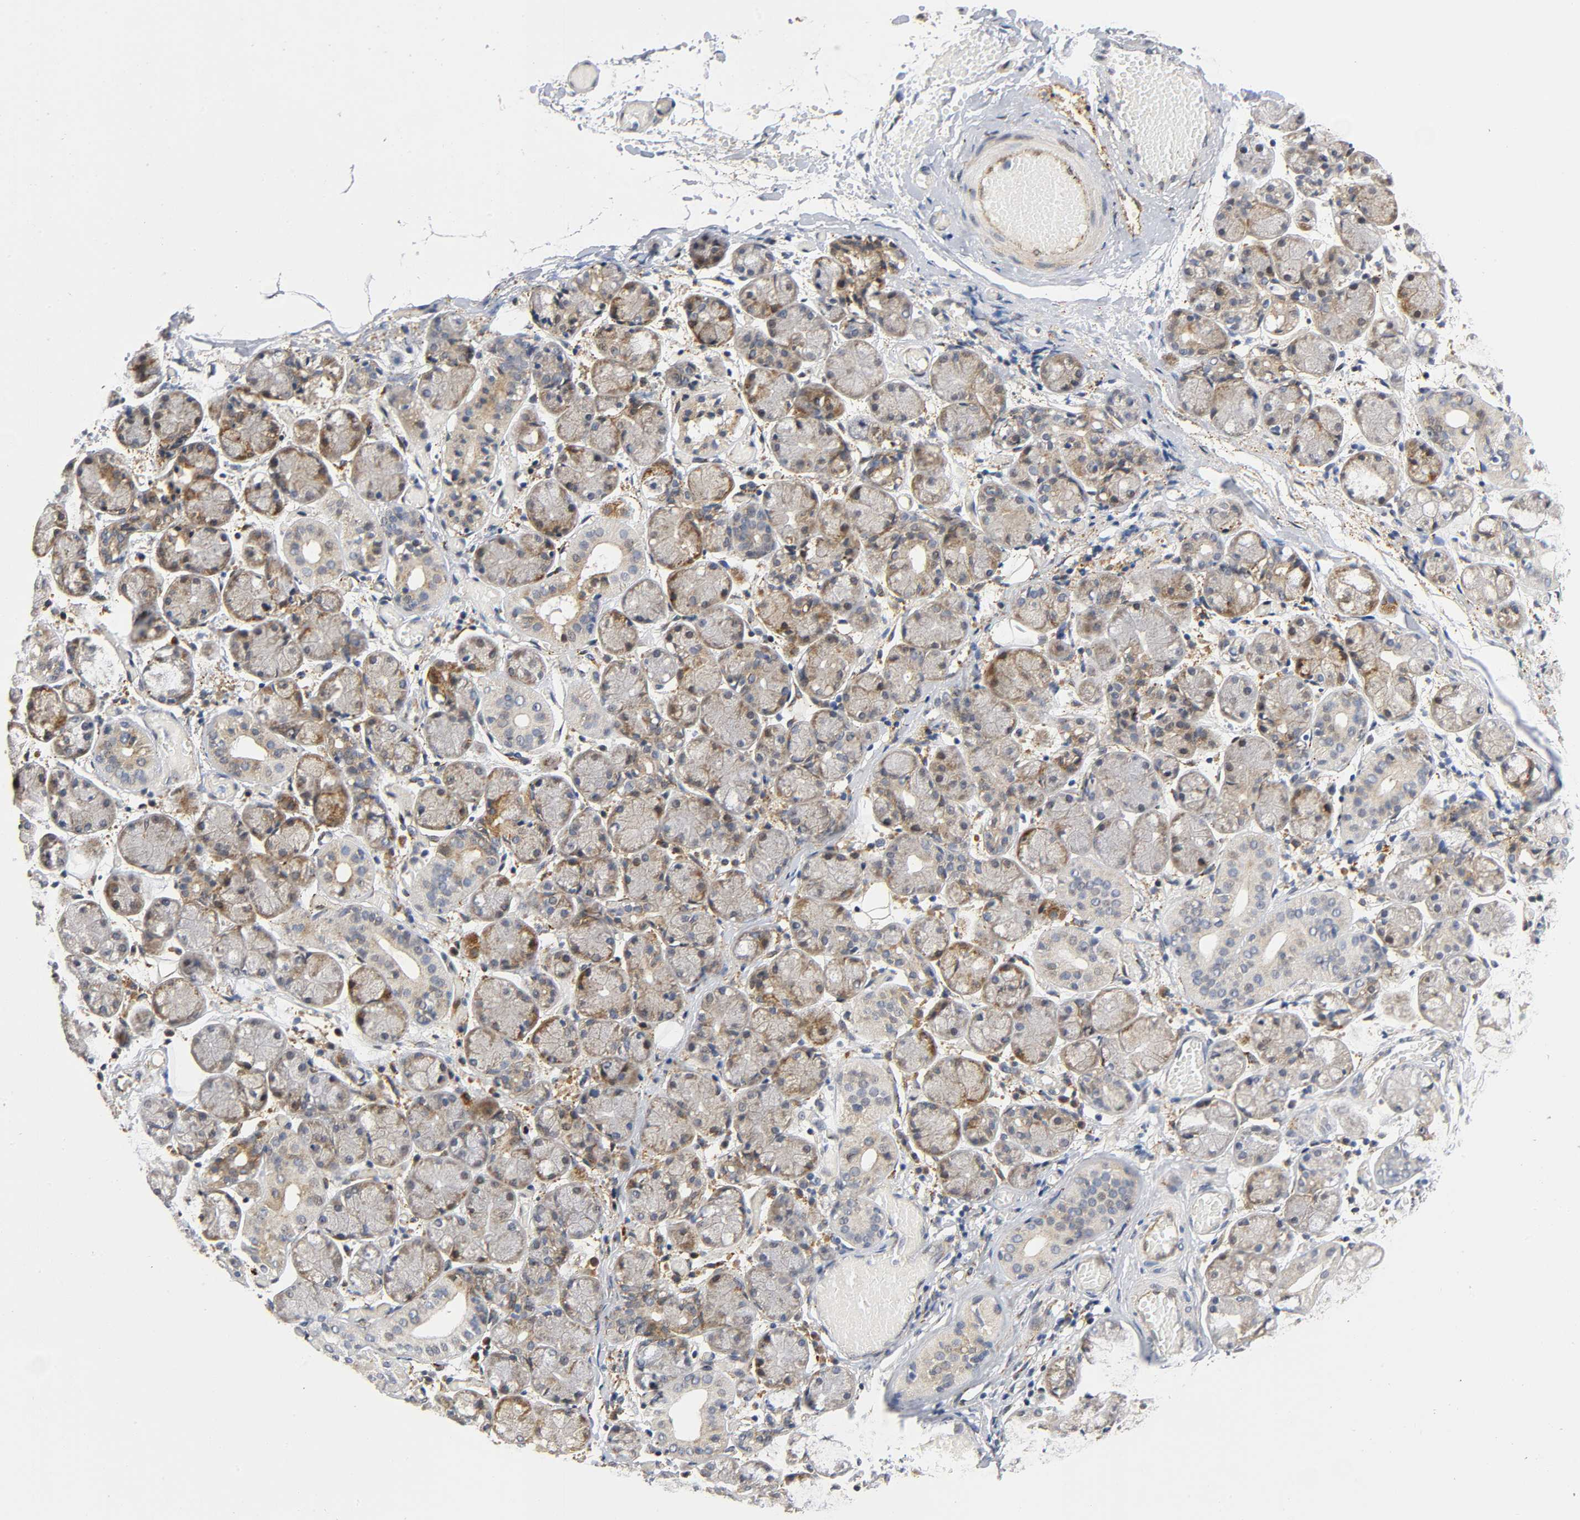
{"staining": {"intensity": "moderate", "quantity": ">75%", "location": "cytoplasmic/membranous"}, "tissue": "salivary gland", "cell_type": "Glandular cells", "image_type": "normal", "snomed": [{"axis": "morphology", "description": "Normal tissue, NOS"}, {"axis": "topography", "description": "Salivary gland"}], "caption": "Brown immunohistochemical staining in unremarkable human salivary gland shows moderate cytoplasmic/membranous positivity in about >75% of glandular cells.", "gene": "SOS2", "patient": {"sex": "female", "age": 24}}